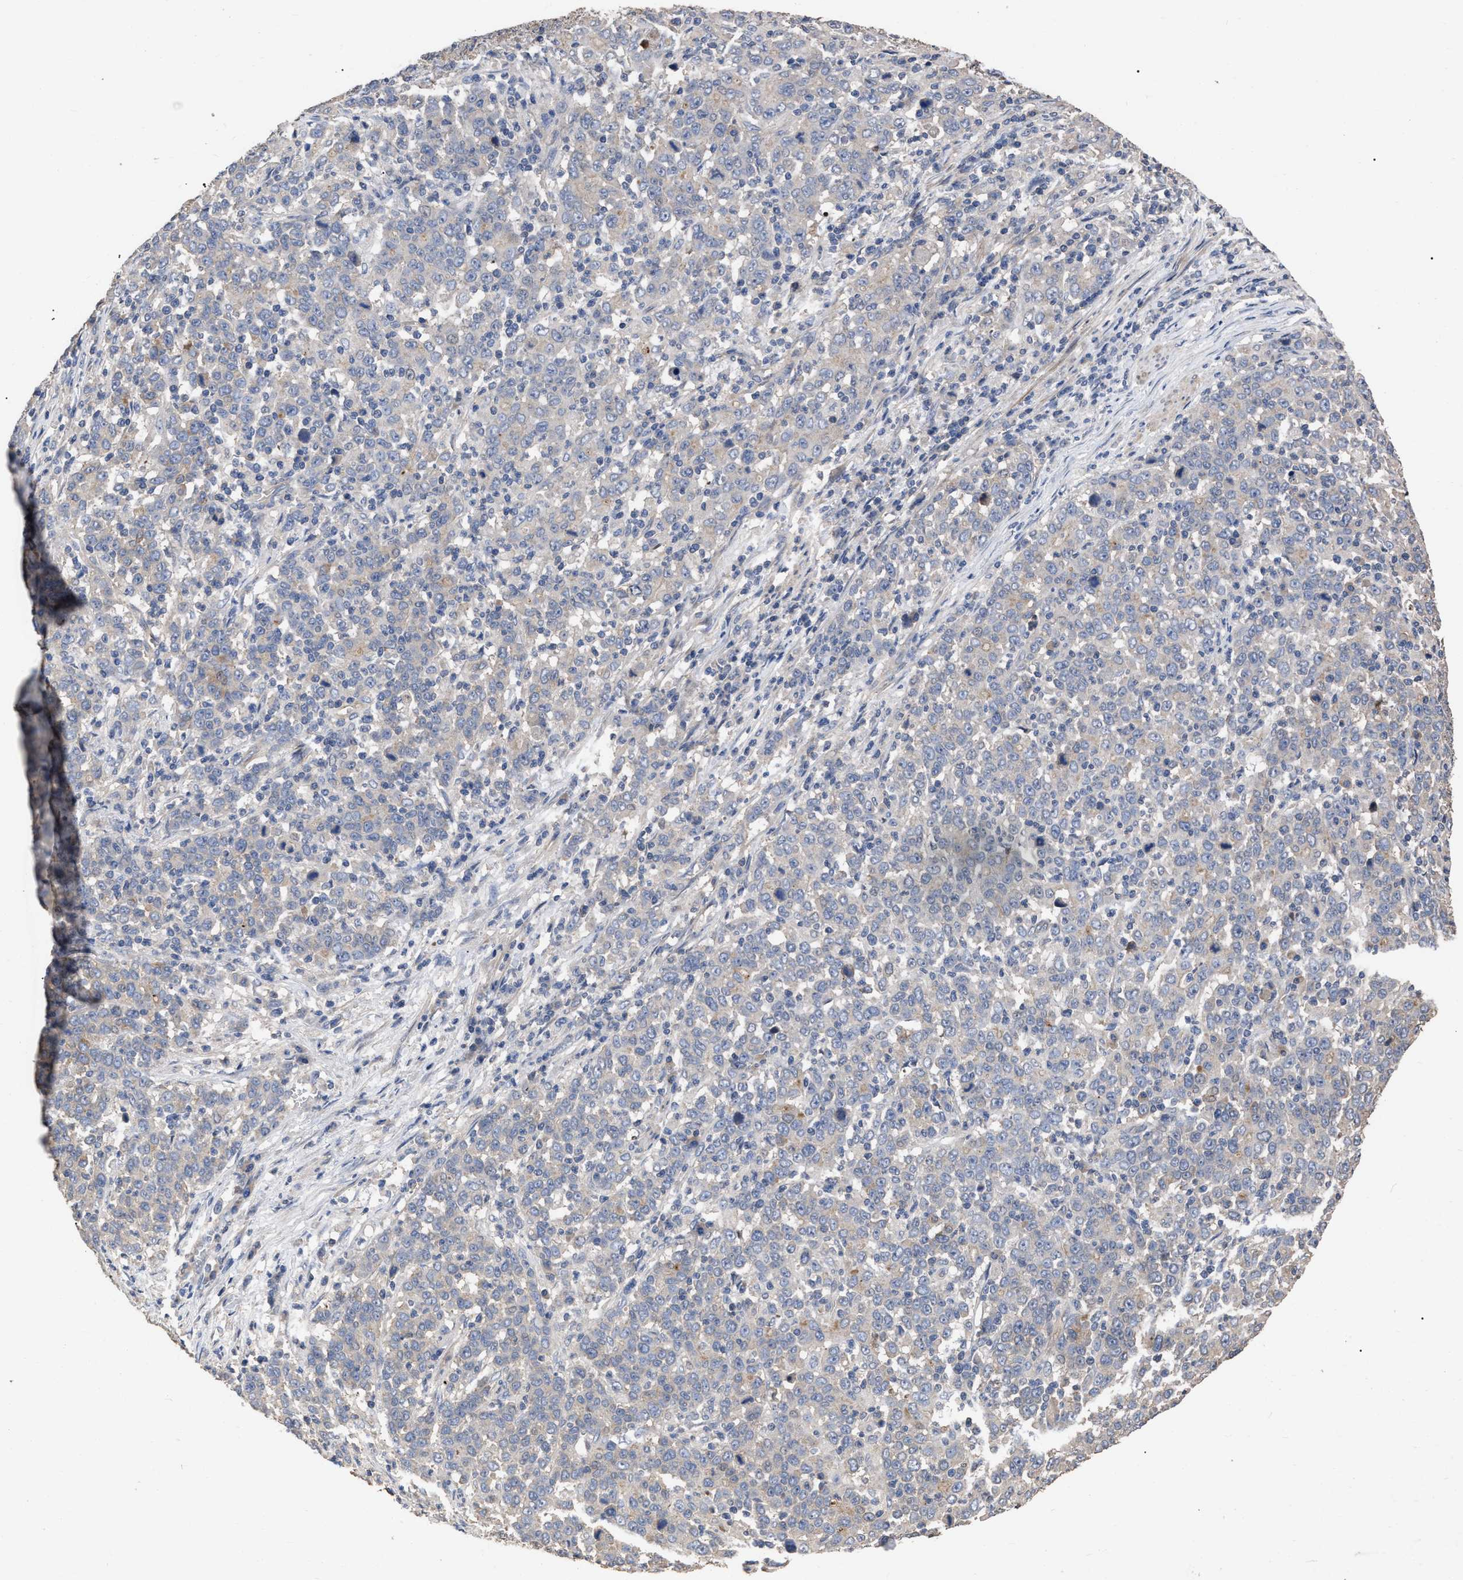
{"staining": {"intensity": "negative", "quantity": "none", "location": "none"}, "tissue": "stomach cancer", "cell_type": "Tumor cells", "image_type": "cancer", "snomed": [{"axis": "morphology", "description": "Adenocarcinoma, NOS"}, {"axis": "topography", "description": "Stomach, upper"}], "caption": "High magnification brightfield microscopy of stomach cancer (adenocarcinoma) stained with DAB (brown) and counterstained with hematoxylin (blue): tumor cells show no significant positivity.", "gene": "BTN2A1", "patient": {"sex": "male", "age": 69}}